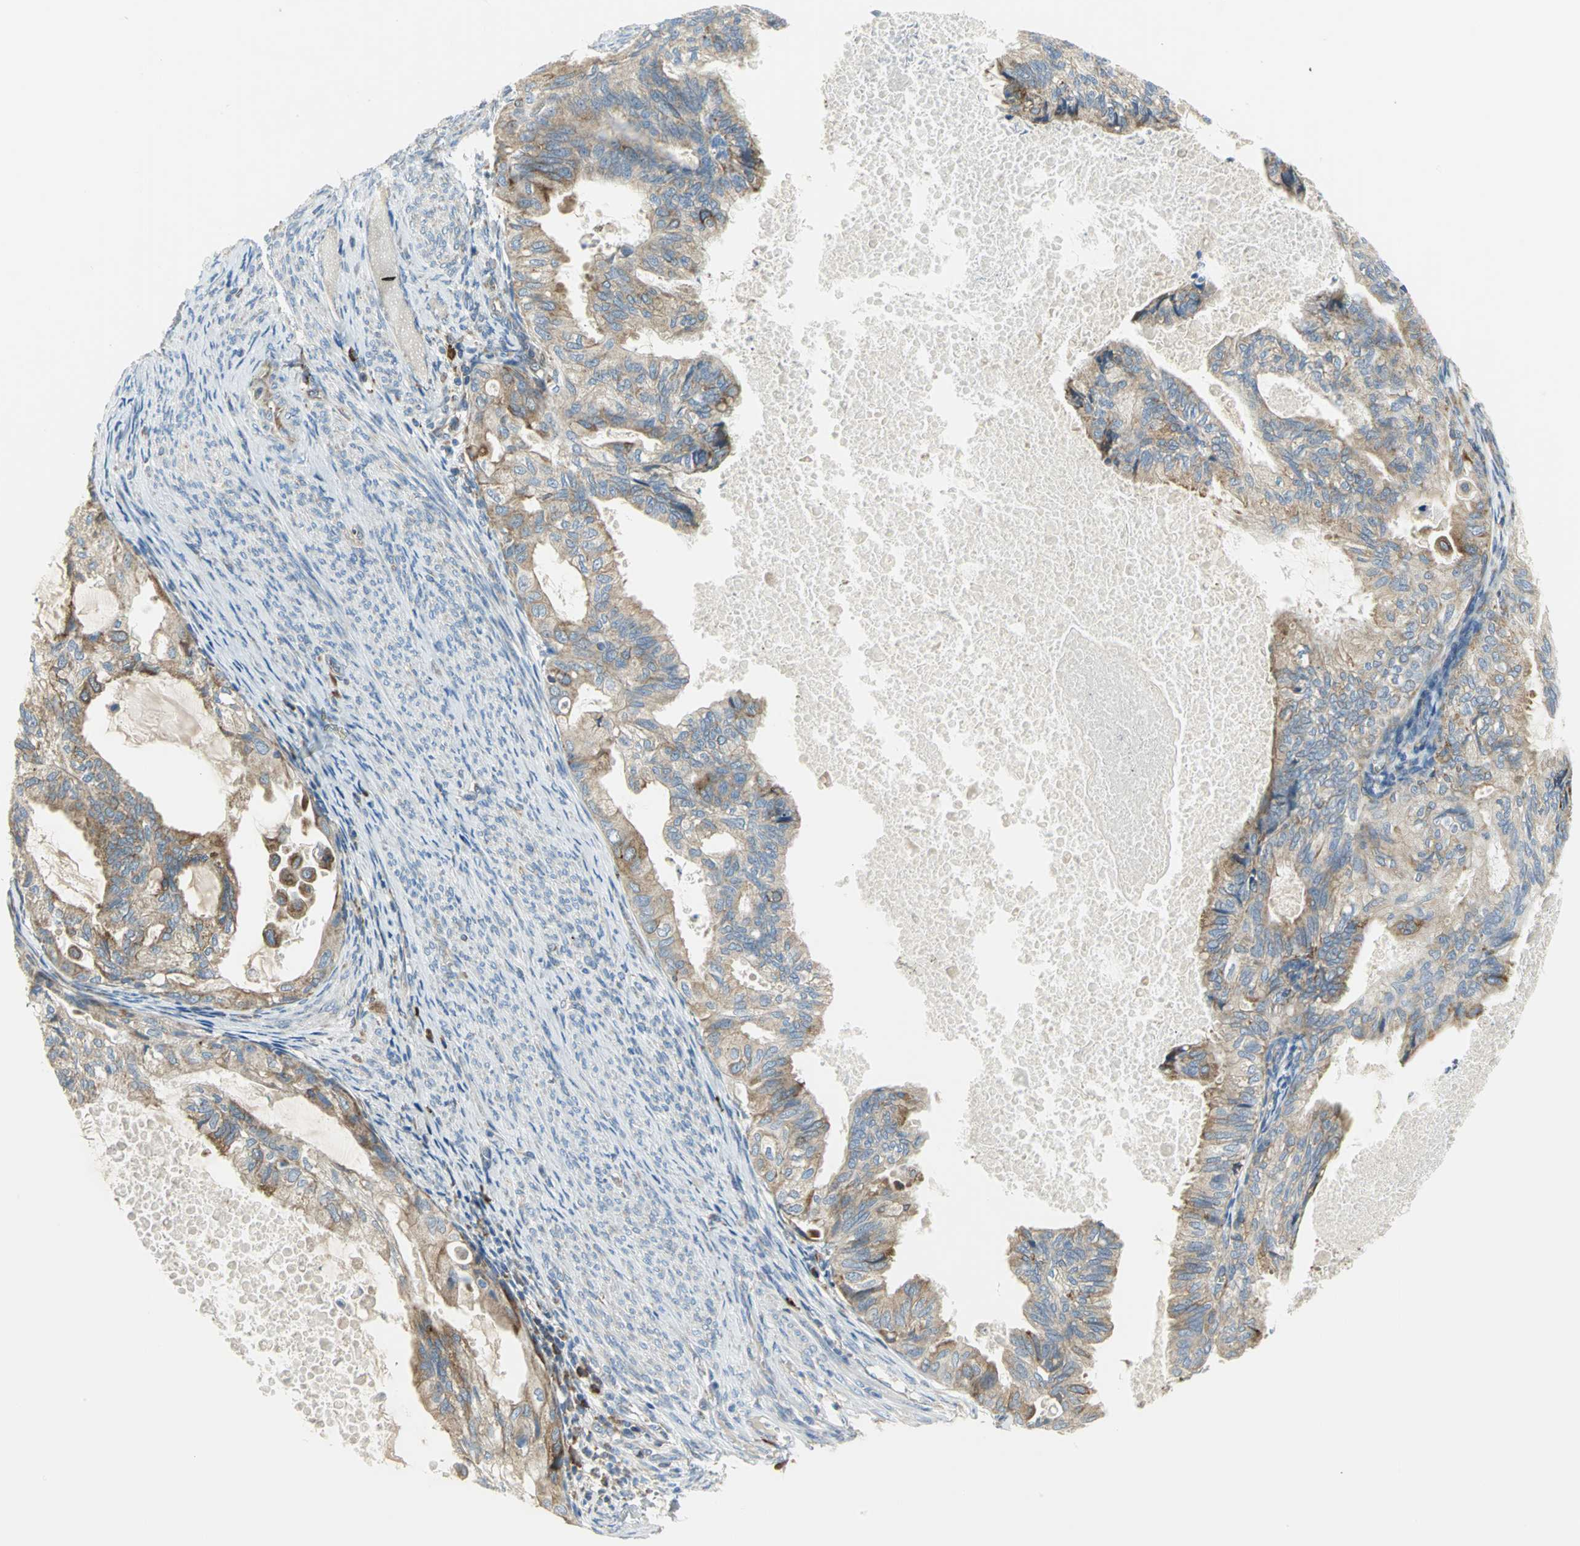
{"staining": {"intensity": "moderate", "quantity": ">75%", "location": "cytoplasmic/membranous"}, "tissue": "cervical cancer", "cell_type": "Tumor cells", "image_type": "cancer", "snomed": [{"axis": "morphology", "description": "Normal tissue, NOS"}, {"axis": "morphology", "description": "Adenocarcinoma, NOS"}, {"axis": "topography", "description": "Cervix"}, {"axis": "topography", "description": "Endometrium"}], "caption": "Moderate cytoplasmic/membranous expression is seen in approximately >75% of tumor cells in adenocarcinoma (cervical).", "gene": "TULP4", "patient": {"sex": "female", "age": 86}}